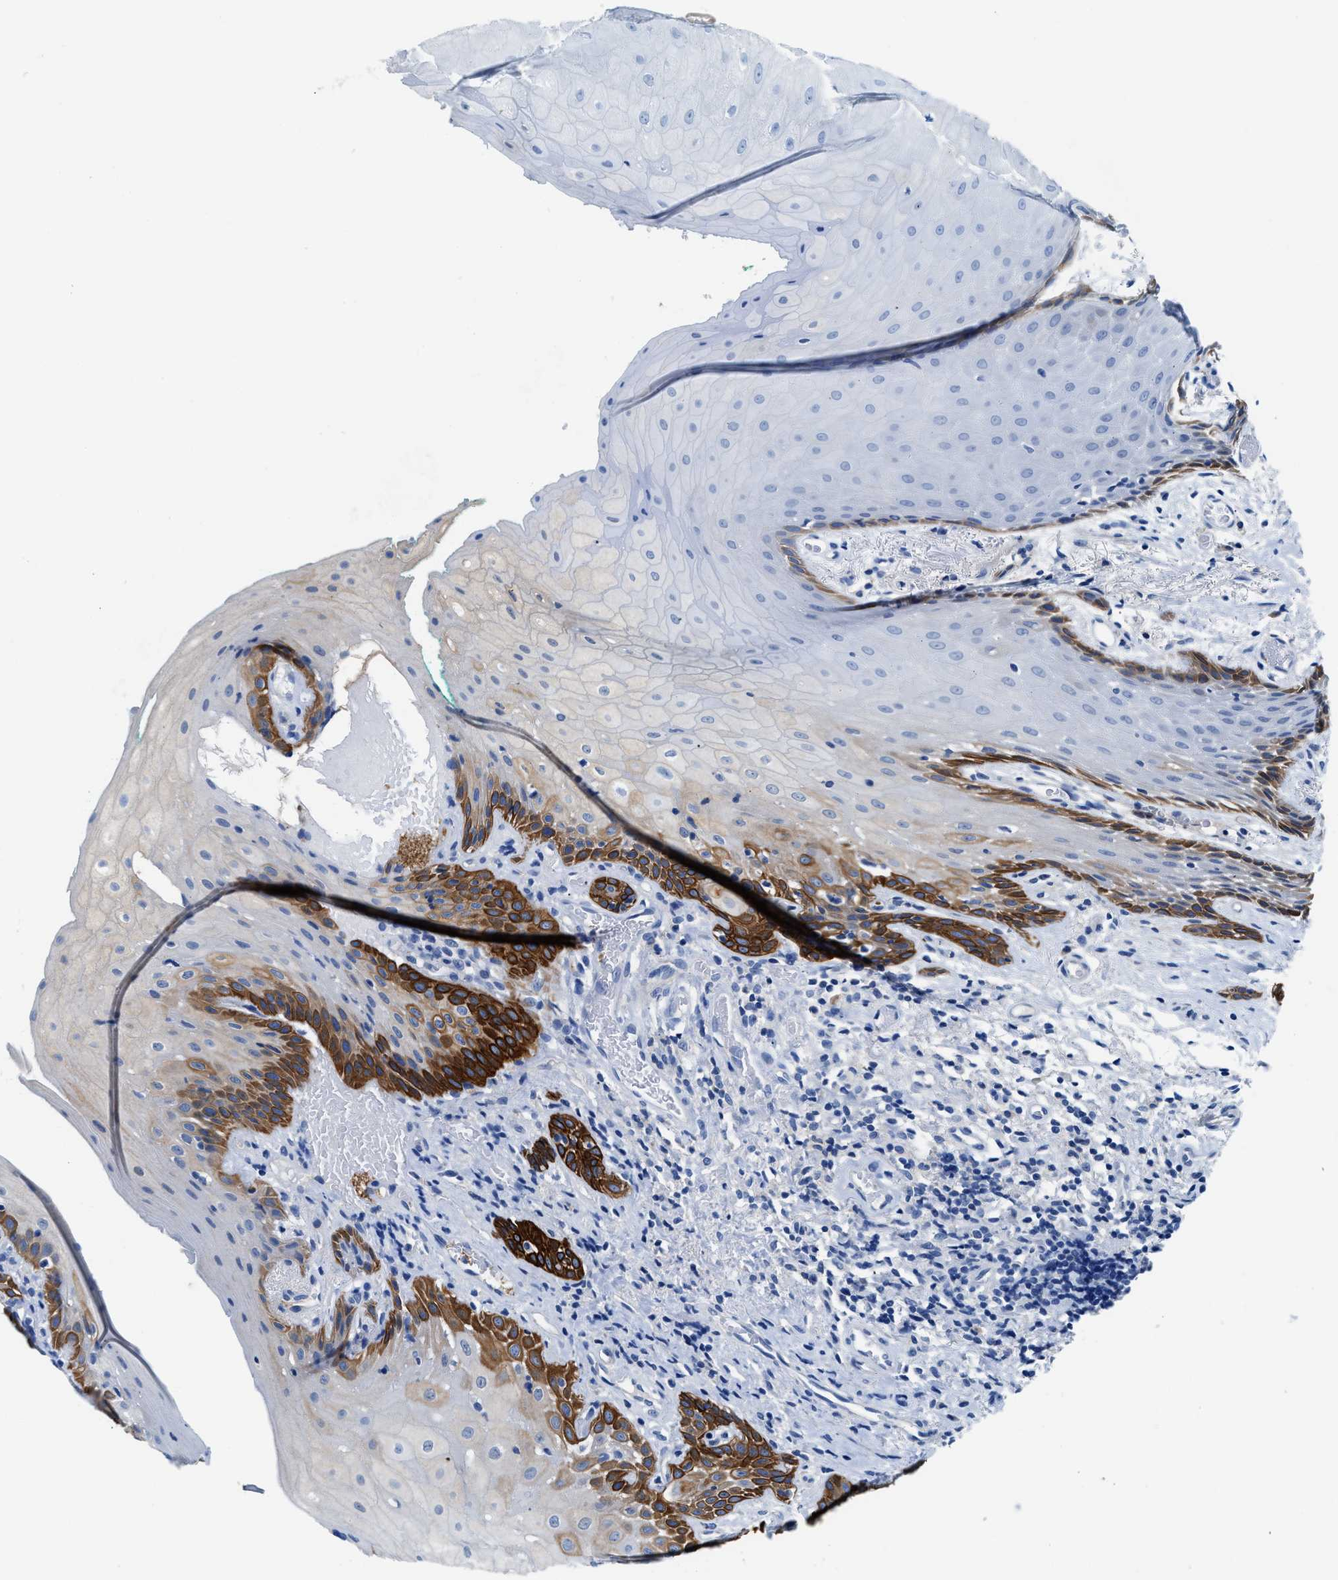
{"staining": {"intensity": "strong", "quantity": "<25%", "location": "cytoplasmic/membranous"}, "tissue": "oral mucosa", "cell_type": "Squamous epithelial cells", "image_type": "normal", "snomed": [{"axis": "morphology", "description": "Normal tissue, NOS"}, {"axis": "morphology", "description": "Squamous cell carcinoma, NOS"}, {"axis": "topography", "description": "Oral tissue"}, {"axis": "topography", "description": "Salivary gland"}, {"axis": "topography", "description": "Head-Neck"}], "caption": "Normal oral mucosa was stained to show a protein in brown. There is medium levels of strong cytoplasmic/membranous staining in approximately <25% of squamous epithelial cells. The staining is performed using DAB brown chromogen to label protein expression. The nuclei are counter-stained blue using hematoxylin.", "gene": "SLC10A6", "patient": {"sex": "female", "age": 62}}